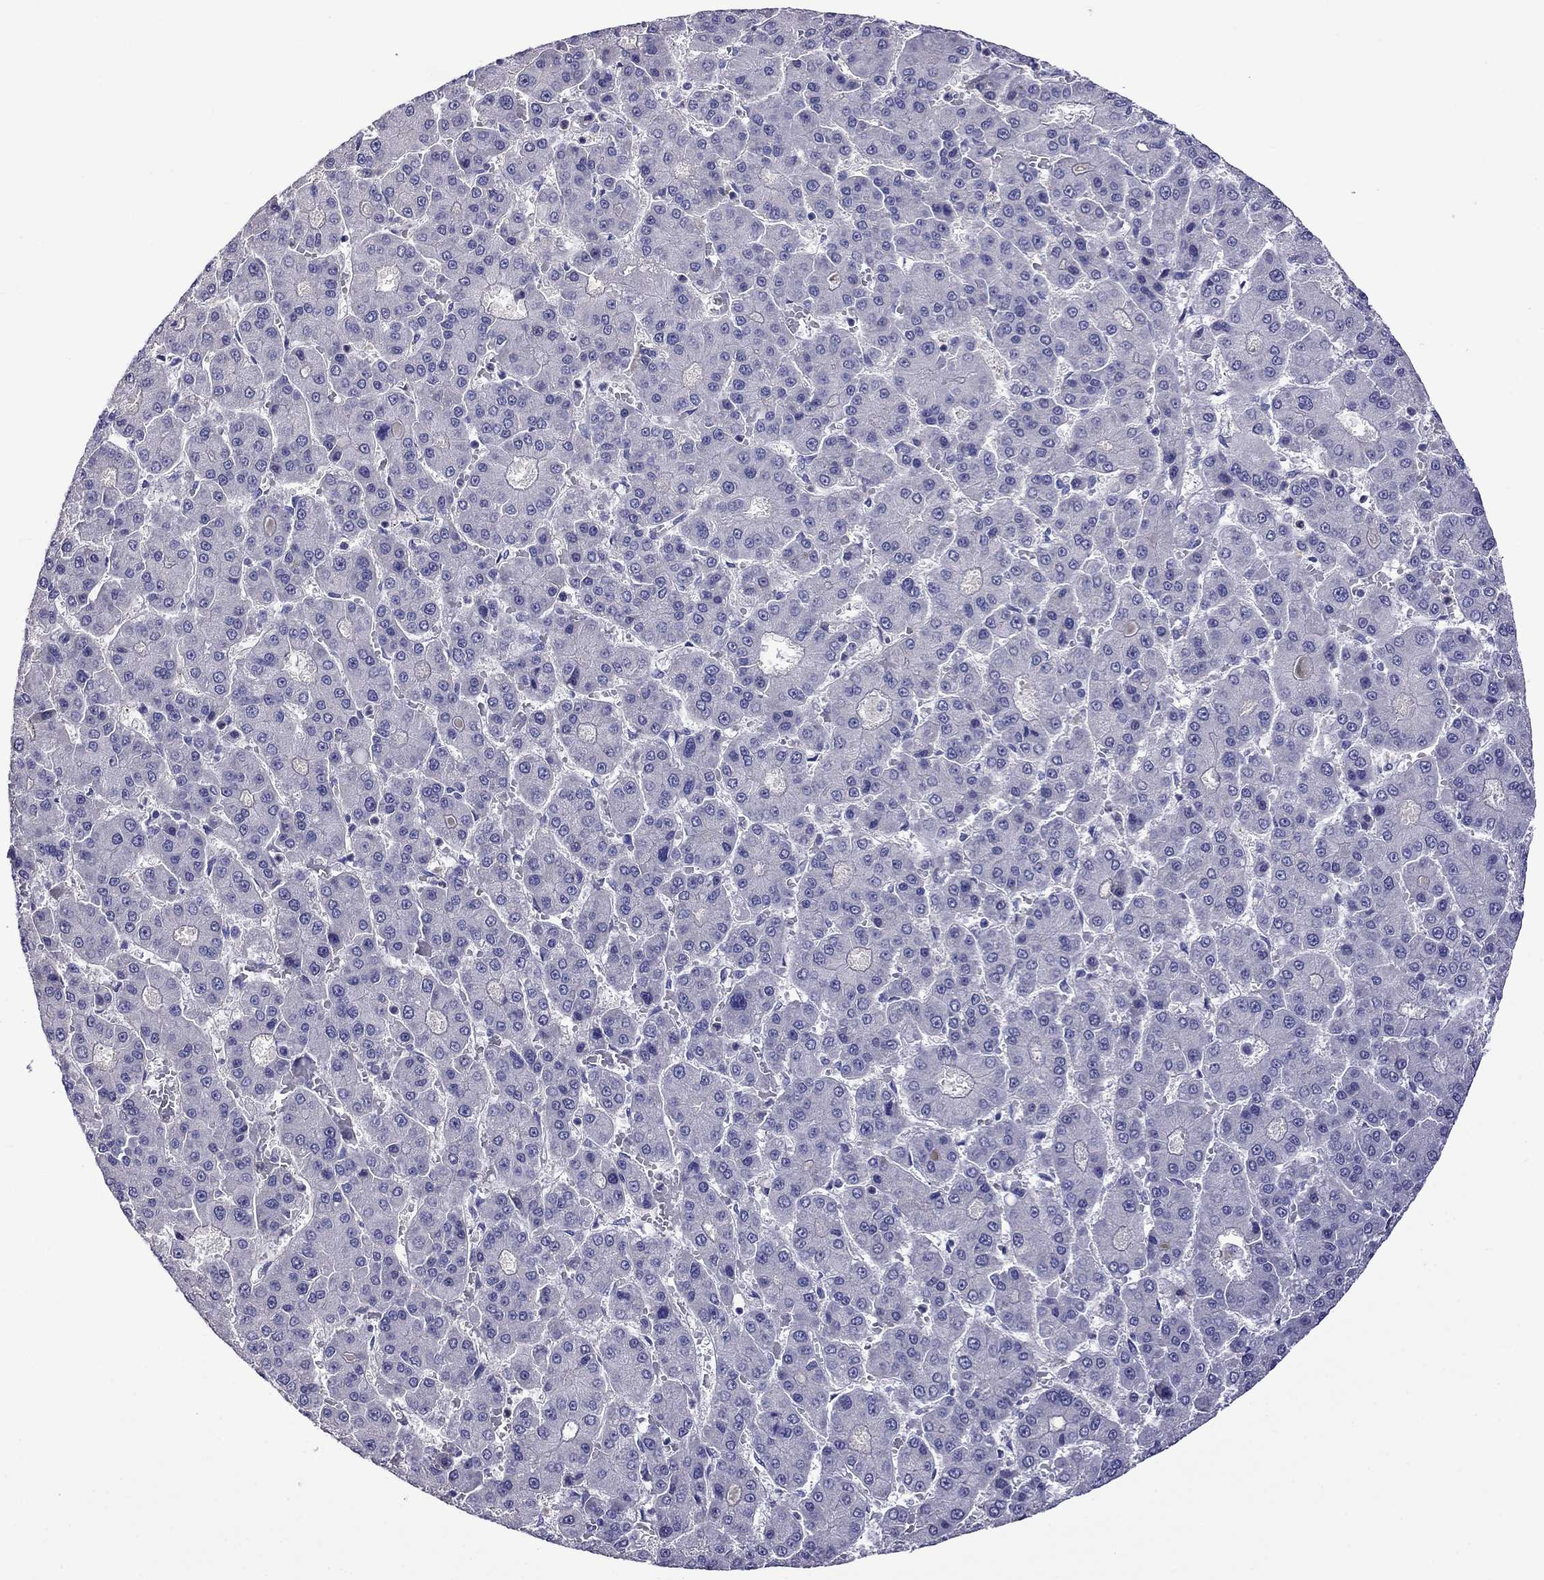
{"staining": {"intensity": "negative", "quantity": "none", "location": "none"}, "tissue": "liver cancer", "cell_type": "Tumor cells", "image_type": "cancer", "snomed": [{"axis": "morphology", "description": "Carcinoma, Hepatocellular, NOS"}, {"axis": "topography", "description": "Liver"}], "caption": "Immunohistochemistry of human liver cancer (hepatocellular carcinoma) demonstrates no positivity in tumor cells. (DAB IHC visualized using brightfield microscopy, high magnification).", "gene": "STAR", "patient": {"sex": "male", "age": 70}}